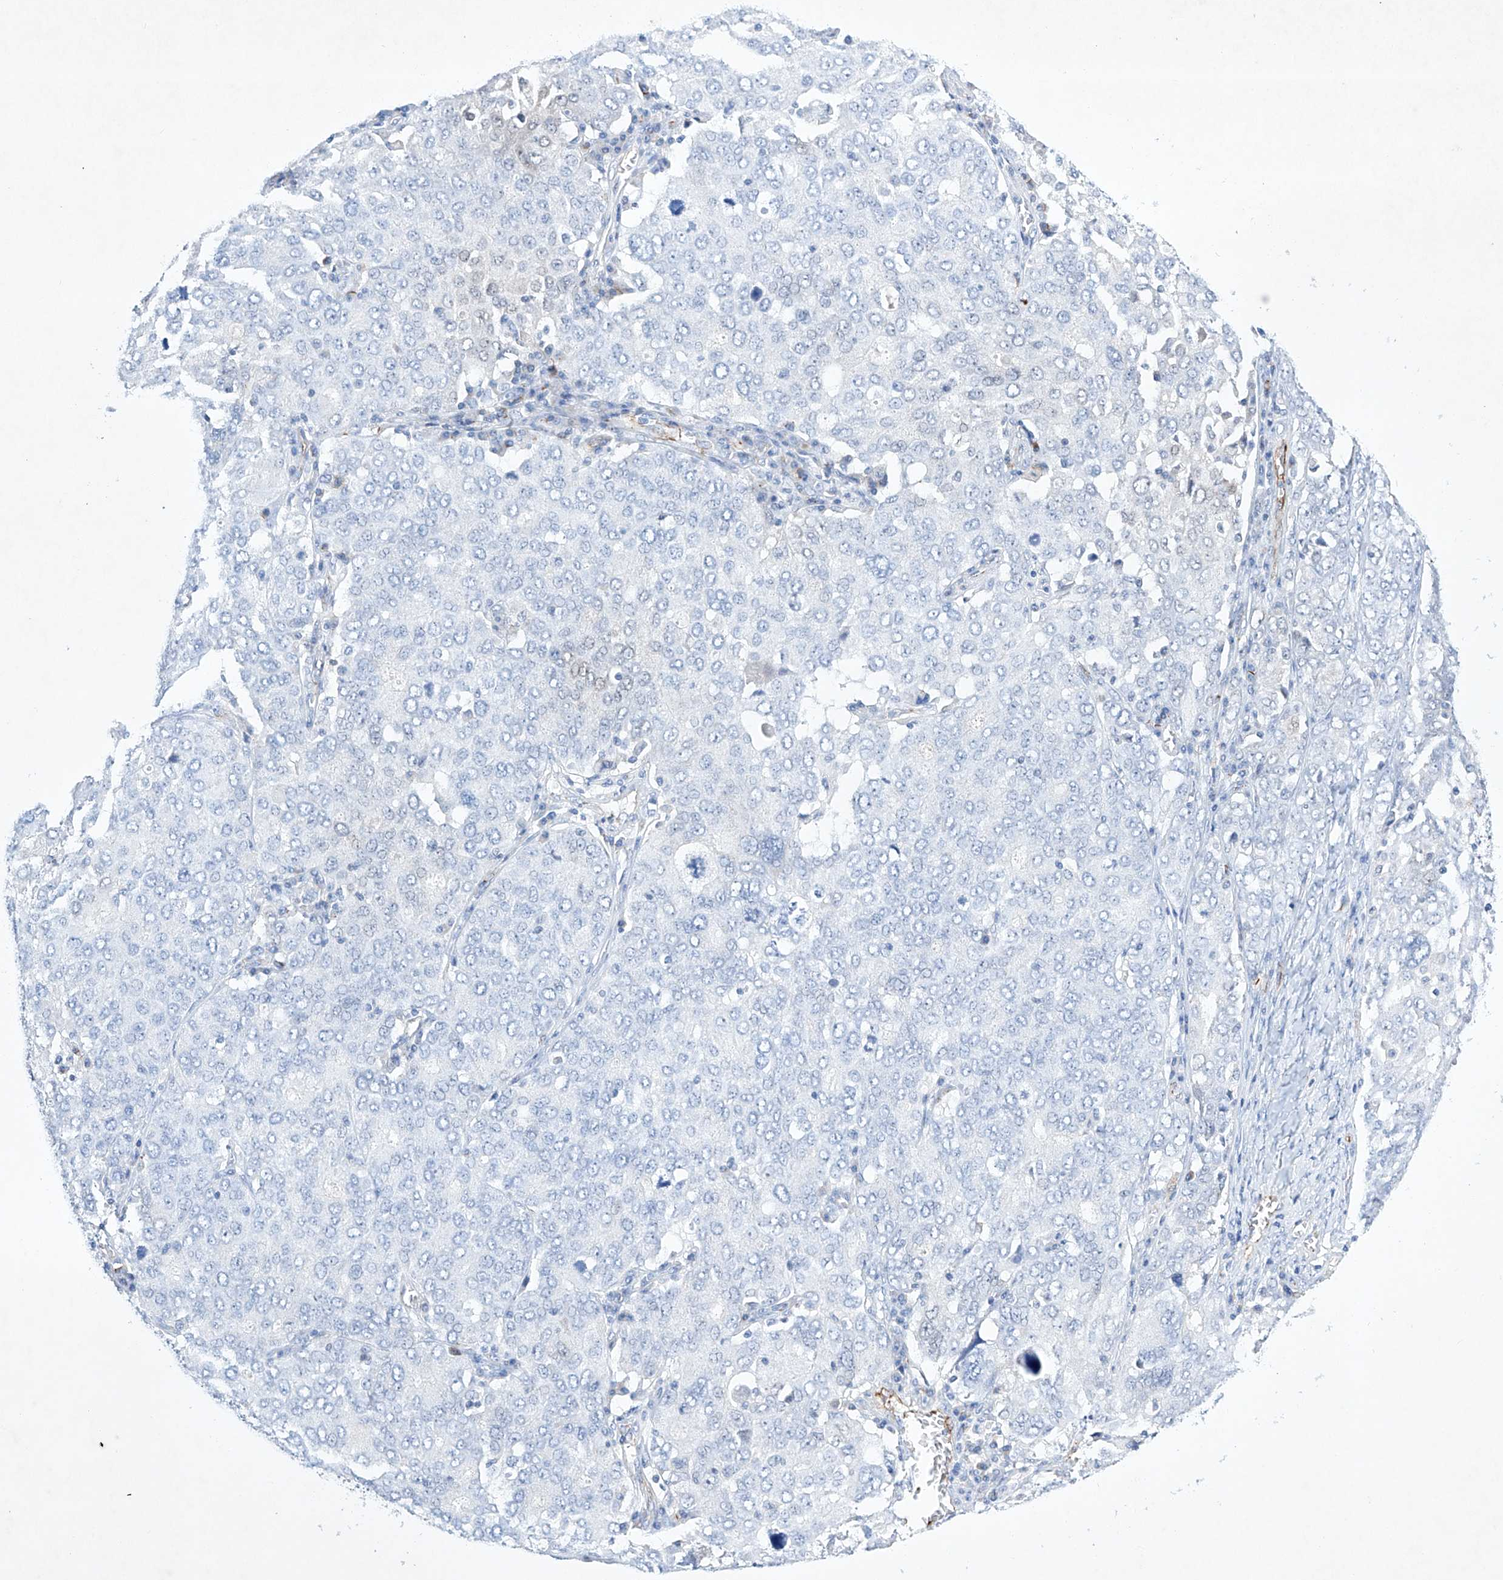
{"staining": {"intensity": "negative", "quantity": "none", "location": "none"}, "tissue": "ovarian cancer", "cell_type": "Tumor cells", "image_type": "cancer", "snomed": [{"axis": "morphology", "description": "Carcinoma, endometroid"}, {"axis": "topography", "description": "Ovary"}], "caption": "Protein analysis of ovarian cancer (endometroid carcinoma) exhibits no significant expression in tumor cells.", "gene": "ETV7", "patient": {"sex": "female", "age": 62}}